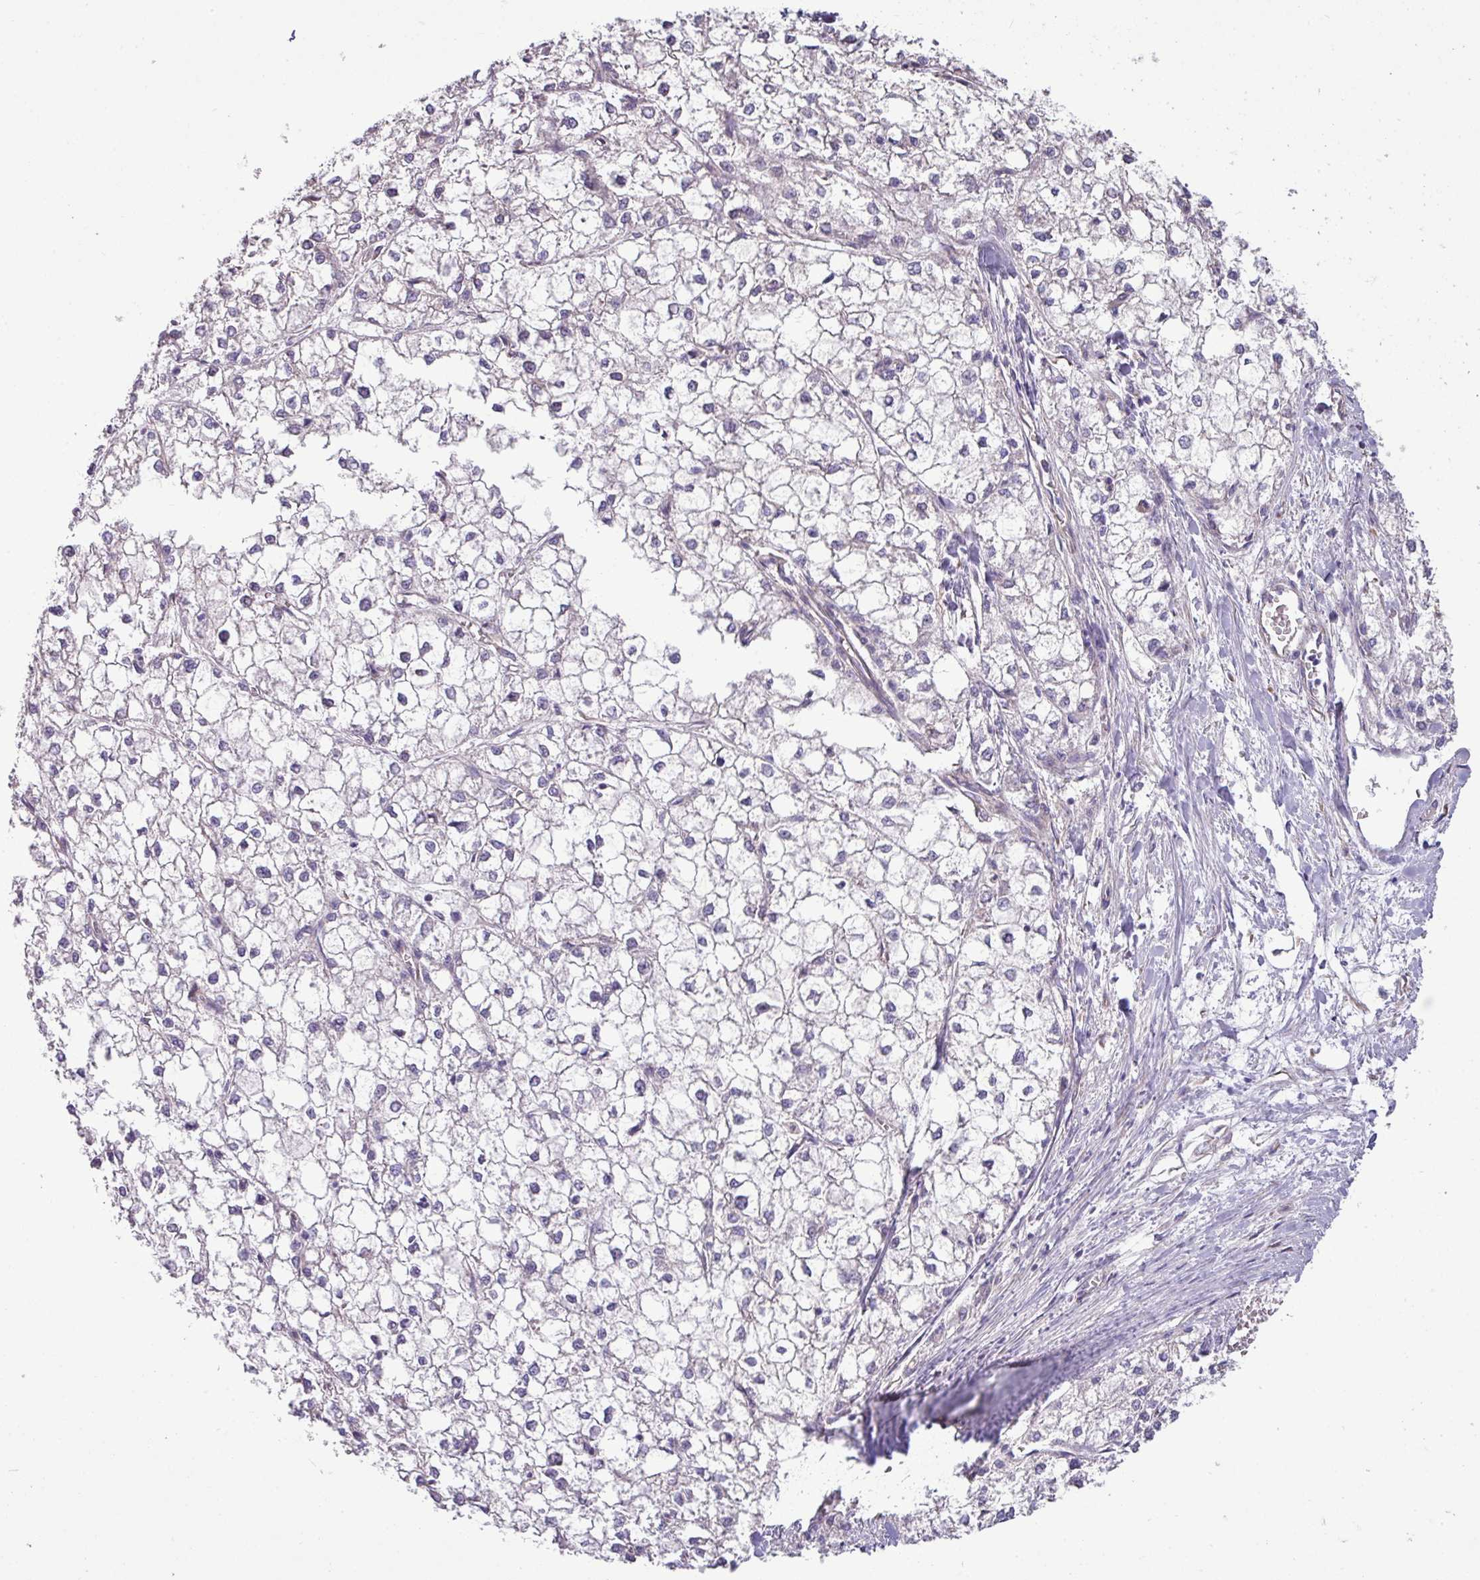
{"staining": {"intensity": "negative", "quantity": "none", "location": "none"}, "tissue": "liver cancer", "cell_type": "Tumor cells", "image_type": "cancer", "snomed": [{"axis": "morphology", "description": "Carcinoma, Hepatocellular, NOS"}, {"axis": "topography", "description": "Liver"}], "caption": "Histopathology image shows no significant protein staining in tumor cells of liver cancer (hepatocellular carcinoma).", "gene": "IRGC", "patient": {"sex": "female", "age": 43}}